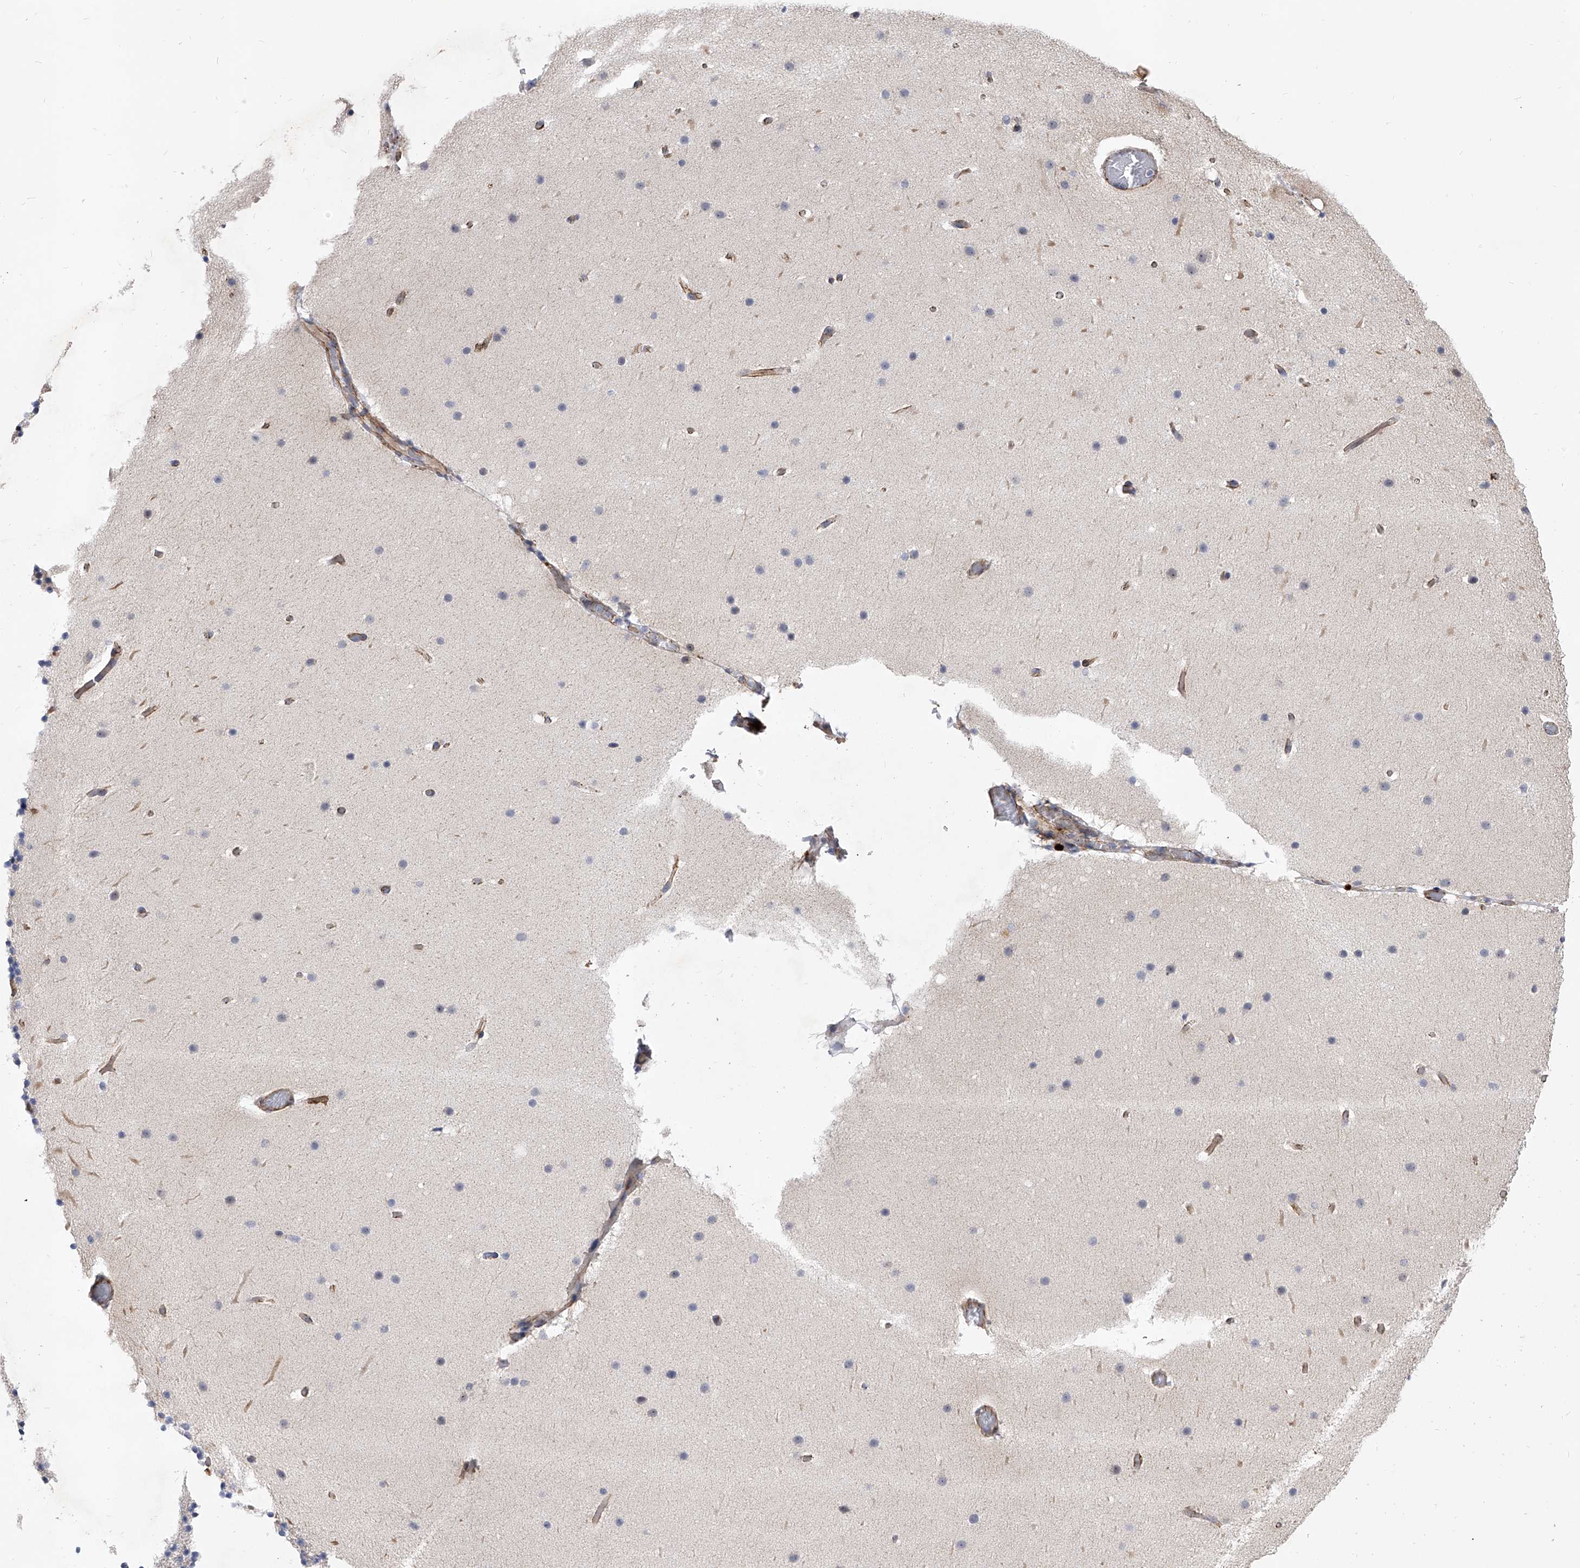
{"staining": {"intensity": "negative", "quantity": "none", "location": "none"}, "tissue": "cerebellum", "cell_type": "Cells in granular layer", "image_type": "normal", "snomed": [{"axis": "morphology", "description": "Normal tissue, NOS"}, {"axis": "topography", "description": "Cerebellum"}], "caption": "DAB (3,3'-diaminobenzidine) immunohistochemical staining of normal human cerebellum demonstrates no significant staining in cells in granular layer.", "gene": "ENSG00000250424", "patient": {"sex": "male", "age": 57}}